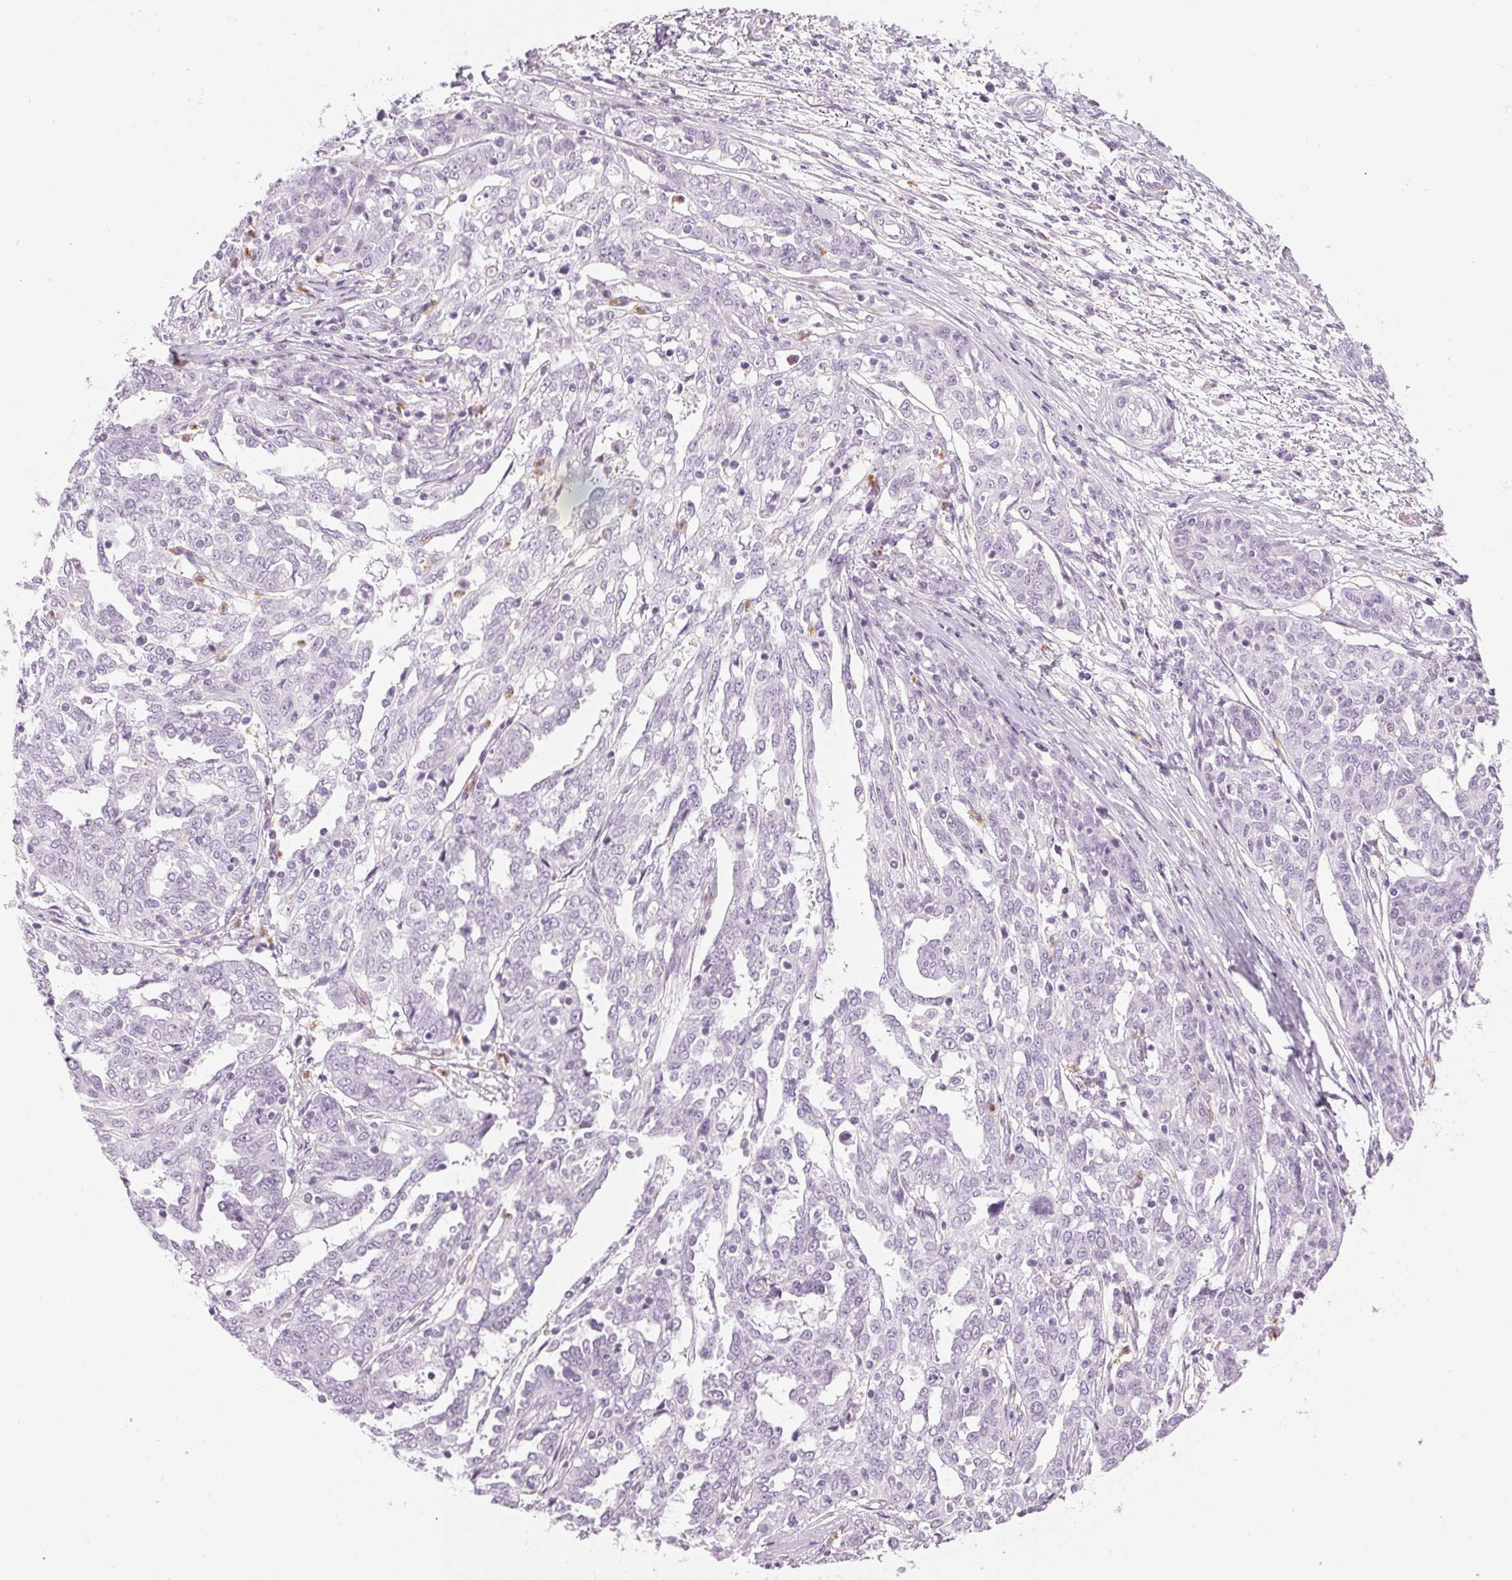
{"staining": {"intensity": "negative", "quantity": "none", "location": "none"}, "tissue": "ovarian cancer", "cell_type": "Tumor cells", "image_type": "cancer", "snomed": [{"axis": "morphology", "description": "Cystadenocarcinoma, serous, NOS"}, {"axis": "topography", "description": "Ovary"}], "caption": "Tumor cells are negative for brown protein staining in serous cystadenocarcinoma (ovarian). (DAB IHC with hematoxylin counter stain).", "gene": "MPO", "patient": {"sex": "female", "age": 67}}